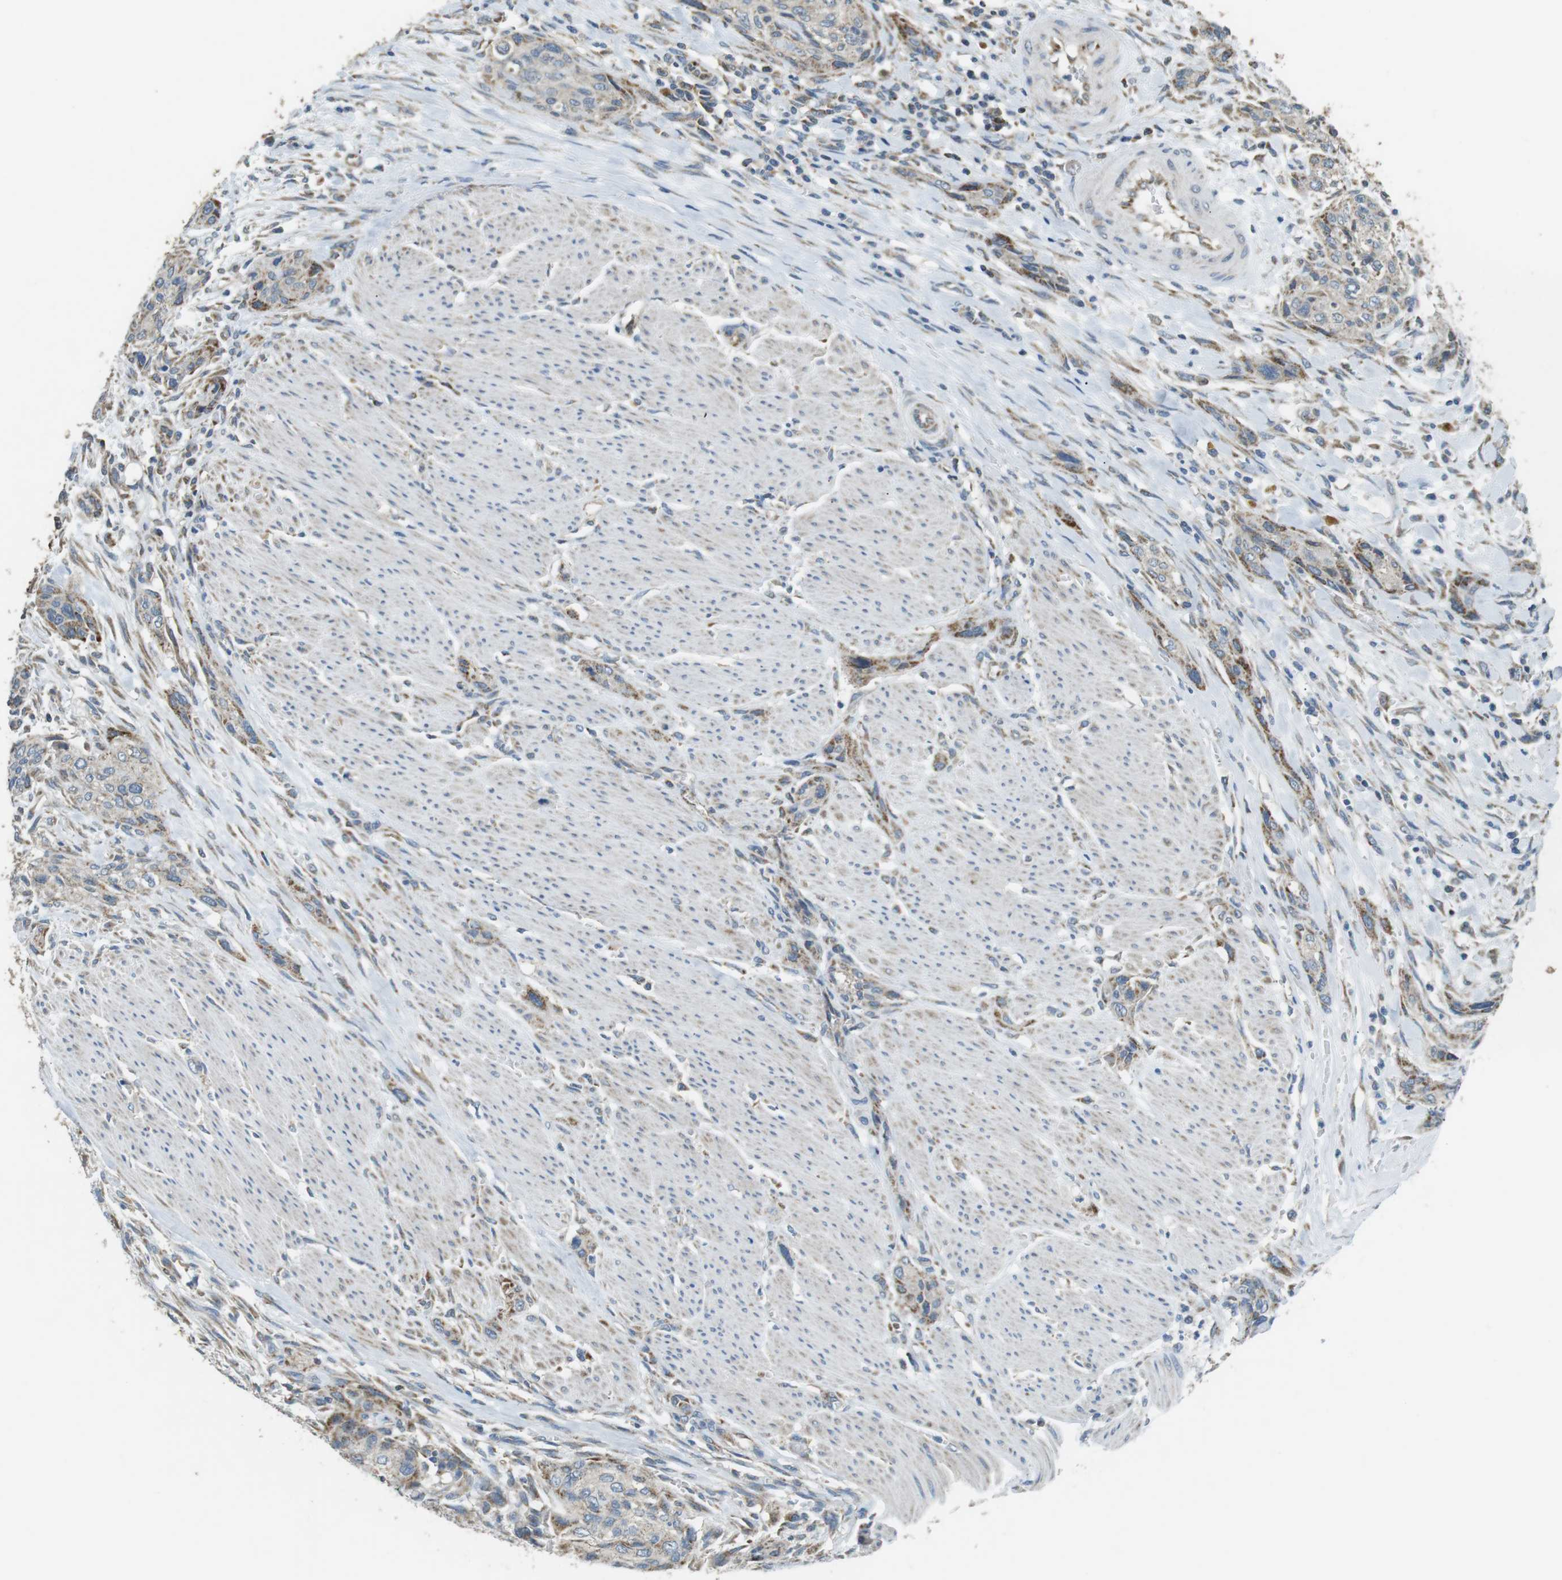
{"staining": {"intensity": "moderate", "quantity": "<25%", "location": "cytoplasmic/membranous"}, "tissue": "urothelial cancer", "cell_type": "Tumor cells", "image_type": "cancer", "snomed": [{"axis": "morphology", "description": "Urothelial carcinoma, High grade"}, {"axis": "topography", "description": "Urinary bladder"}], "caption": "Moderate cytoplasmic/membranous protein positivity is seen in approximately <25% of tumor cells in urothelial cancer. The staining was performed using DAB (3,3'-diaminobenzidine) to visualize the protein expression in brown, while the nuclei were stained in blue with hematoxylin (Magnification: 20x).", "gene": "BACE1", "patient": {"sex": "male", "age": 35}}